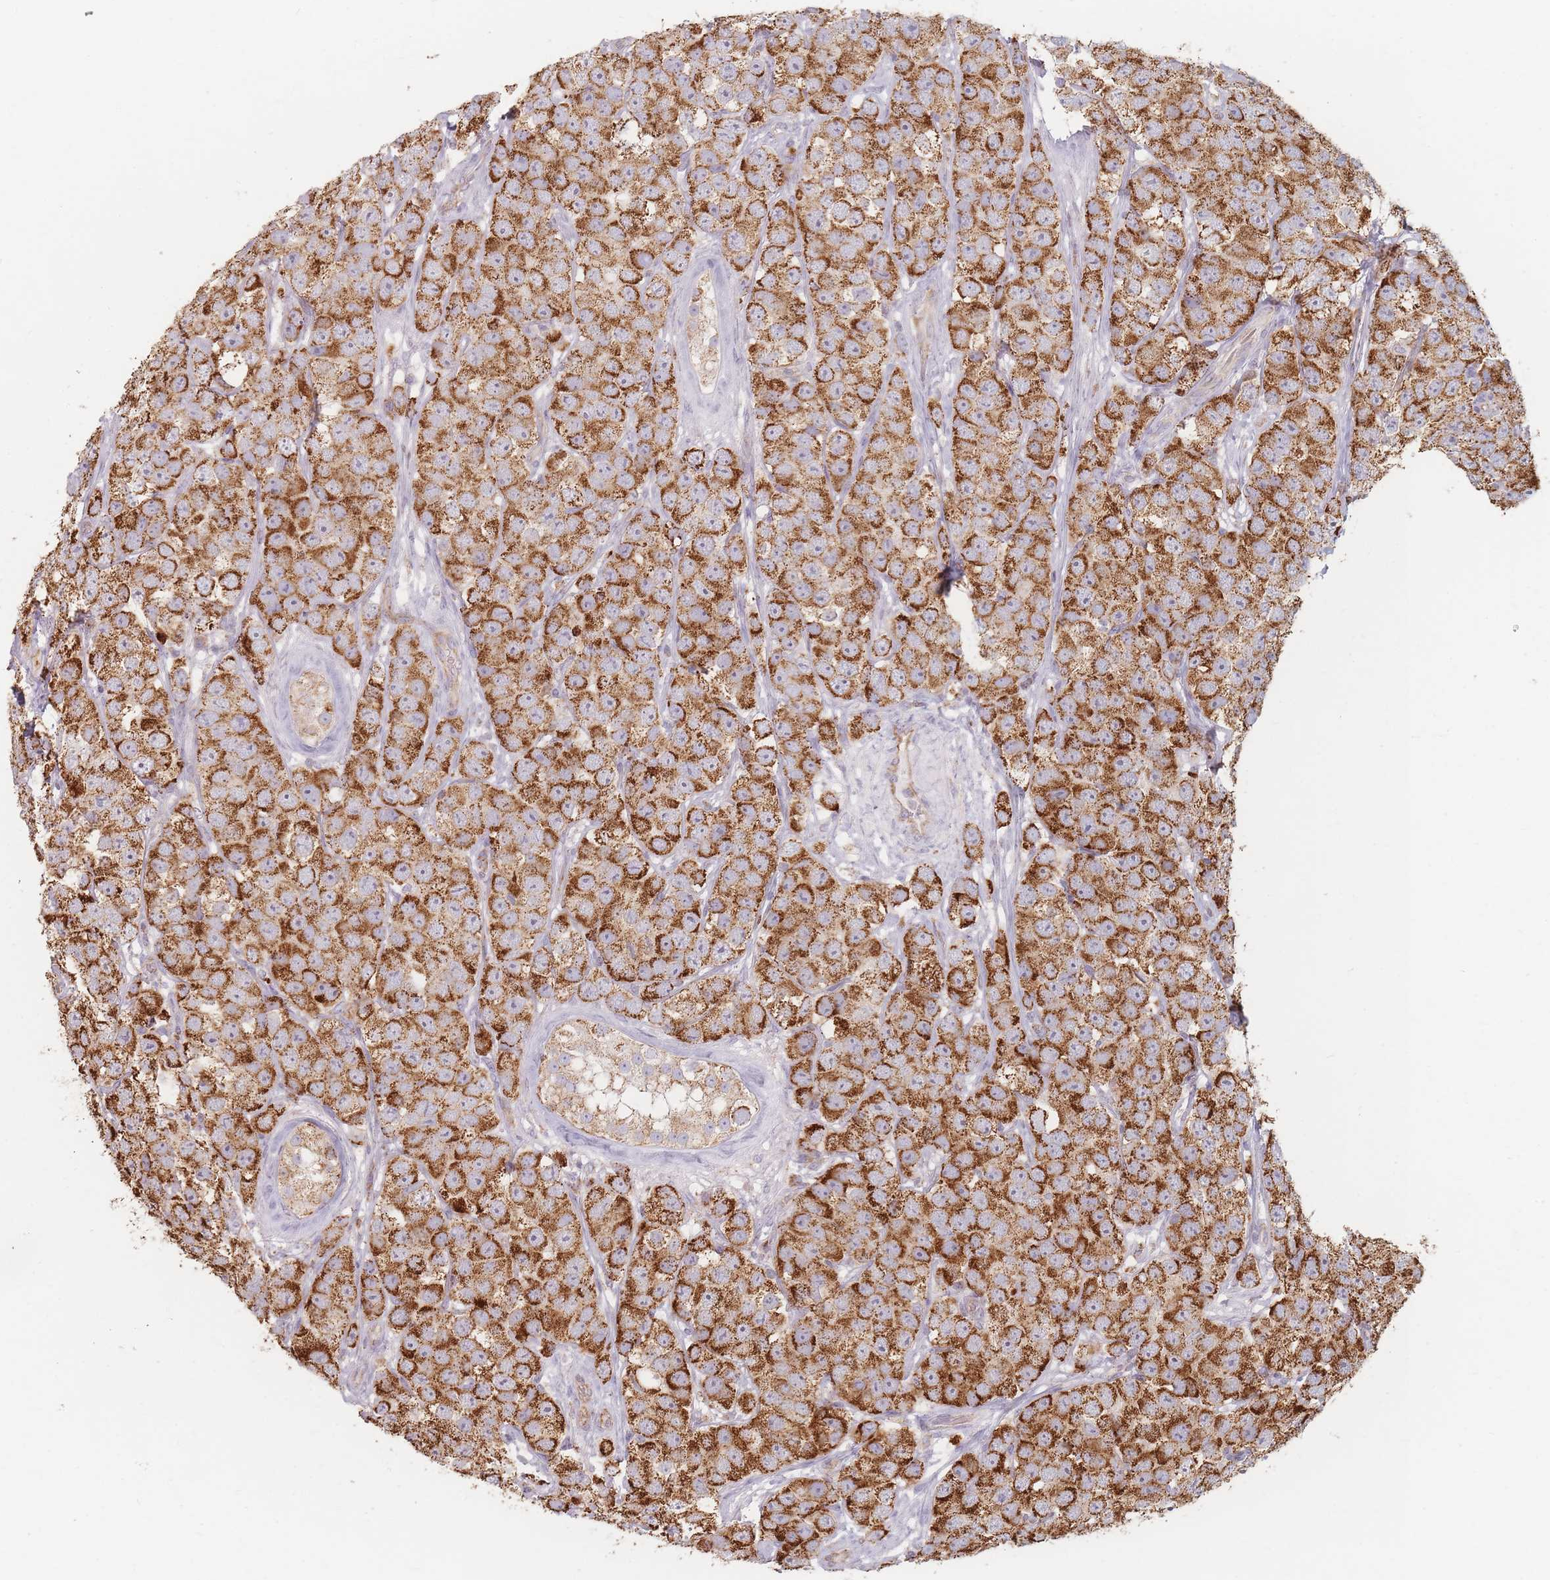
{"staining": {"intensity": "moderate", "quantity": ">75%", "location": "cytoplasmic/membranous"}, "tissue": "testis cancer", "cell_type": "Tumor cells", "image_type": "cancer", "snomed": [{"axis": "morphology", "description": "Seminoma, NOS"}, {"axis": "topography", "description": "Testis"}], "caption": "Protein expression by immunohistochemistry exhibits moderate cytoplasmic/membranous staining in approximately >75% of tumor cells in testis cancer.", "gene": "ESRP2", "patient": {"sex": "male", "age": 28}}